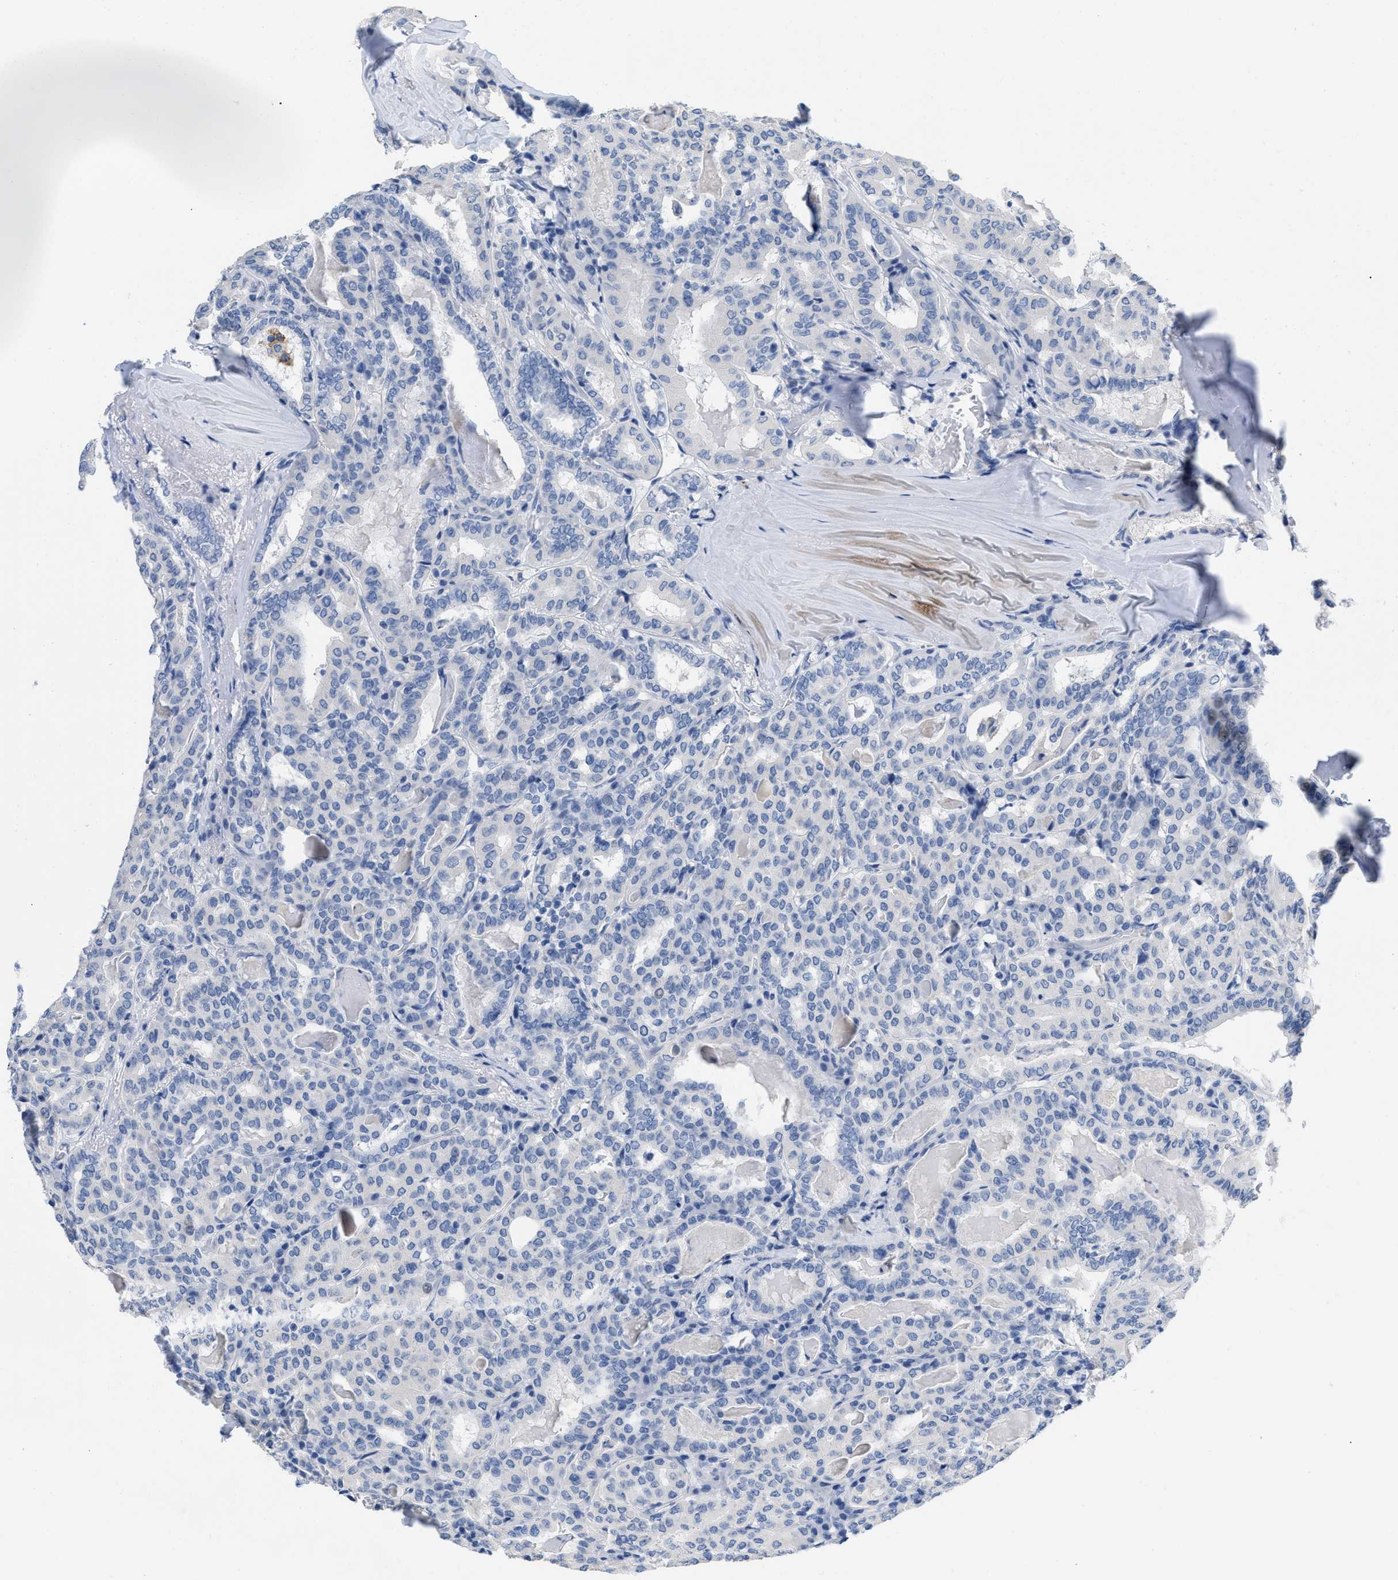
{"staining": {"intensity": "negative", "quantity": "none", "location": "none"}, "tissue": "thyroid cancer", "cell_type": "Tumor cells", "image_type": "cancer", "snomed": [{"axis": "morphology", "description": "Papillary adenocarcinoma, NOS"}, {"axis": "topography", "description": "Thyroid gland"}], "caption": "Tumor cells show no significant staining in papillary adenocarcinoma (thyroid). The staining was performed using DAB to visualize the protein expression in brown, while the nuclei were stained in blue with hematoxylin (Magnification: 20x).", "gene": "CR1", "patient": {"sex": "female", "age": 42}}